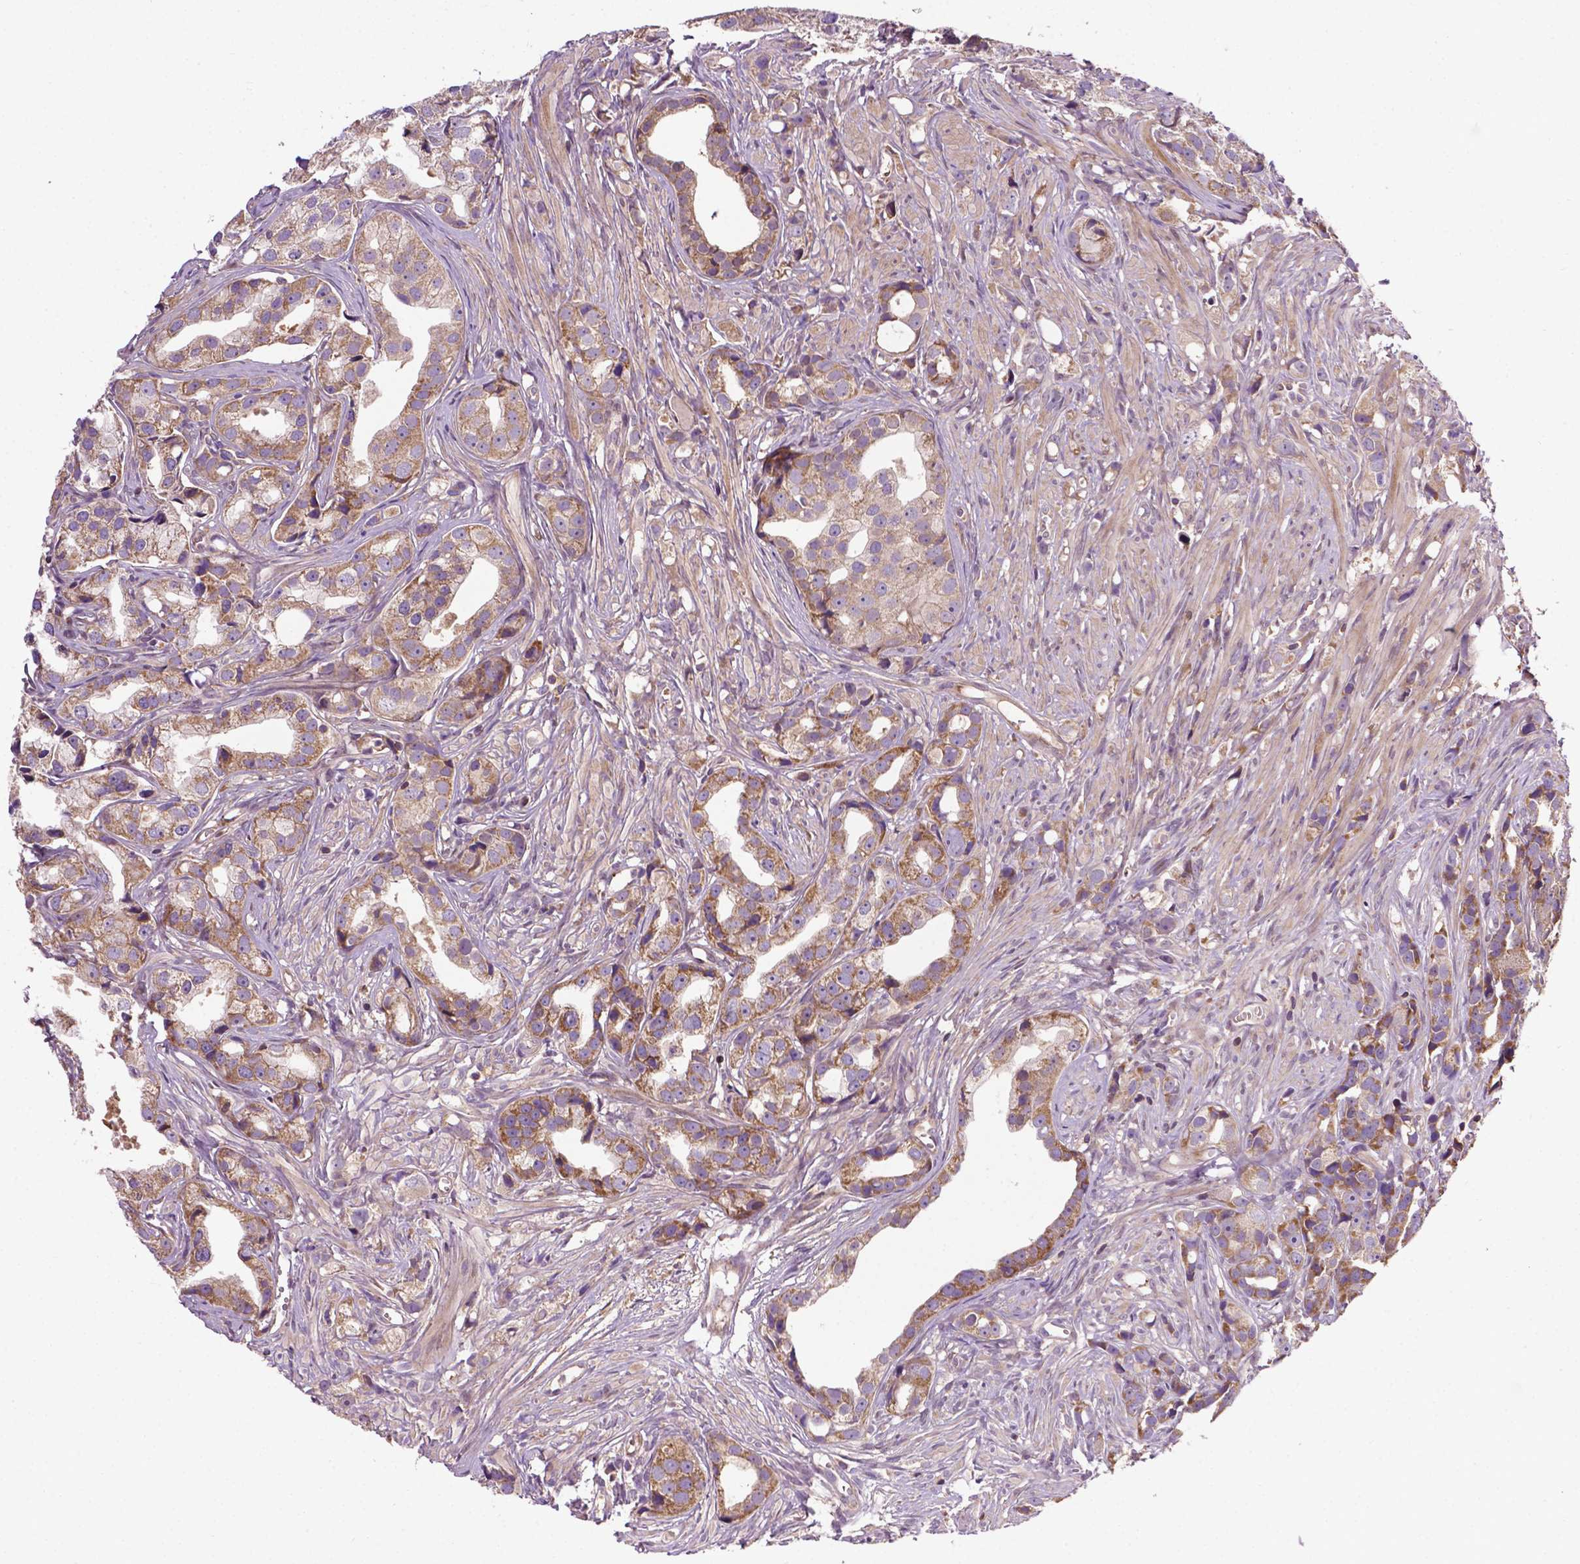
{"staining": {"intensity": "moderate", "quantity": "25%-75%", "location": "cytoplasmic/membranous"}, "tissue": "prostate cancer", "cell_type": "Tumor cells", "image_type": "cancer", "snomed": [{"axis": "morphology", "description": "Adenocarcinoma, High grade"}, {"axis": "topography", "description": "Prostate"}], "caption": "Approximately 25%-75% of tumor cells in human prostate cancer reveal moderate cytoplasmic/membranous protein expression as visualized by brown immunohistochemical staining.", "gene": "SPNS2", "patient": {"sex": "male", "age": 75}}